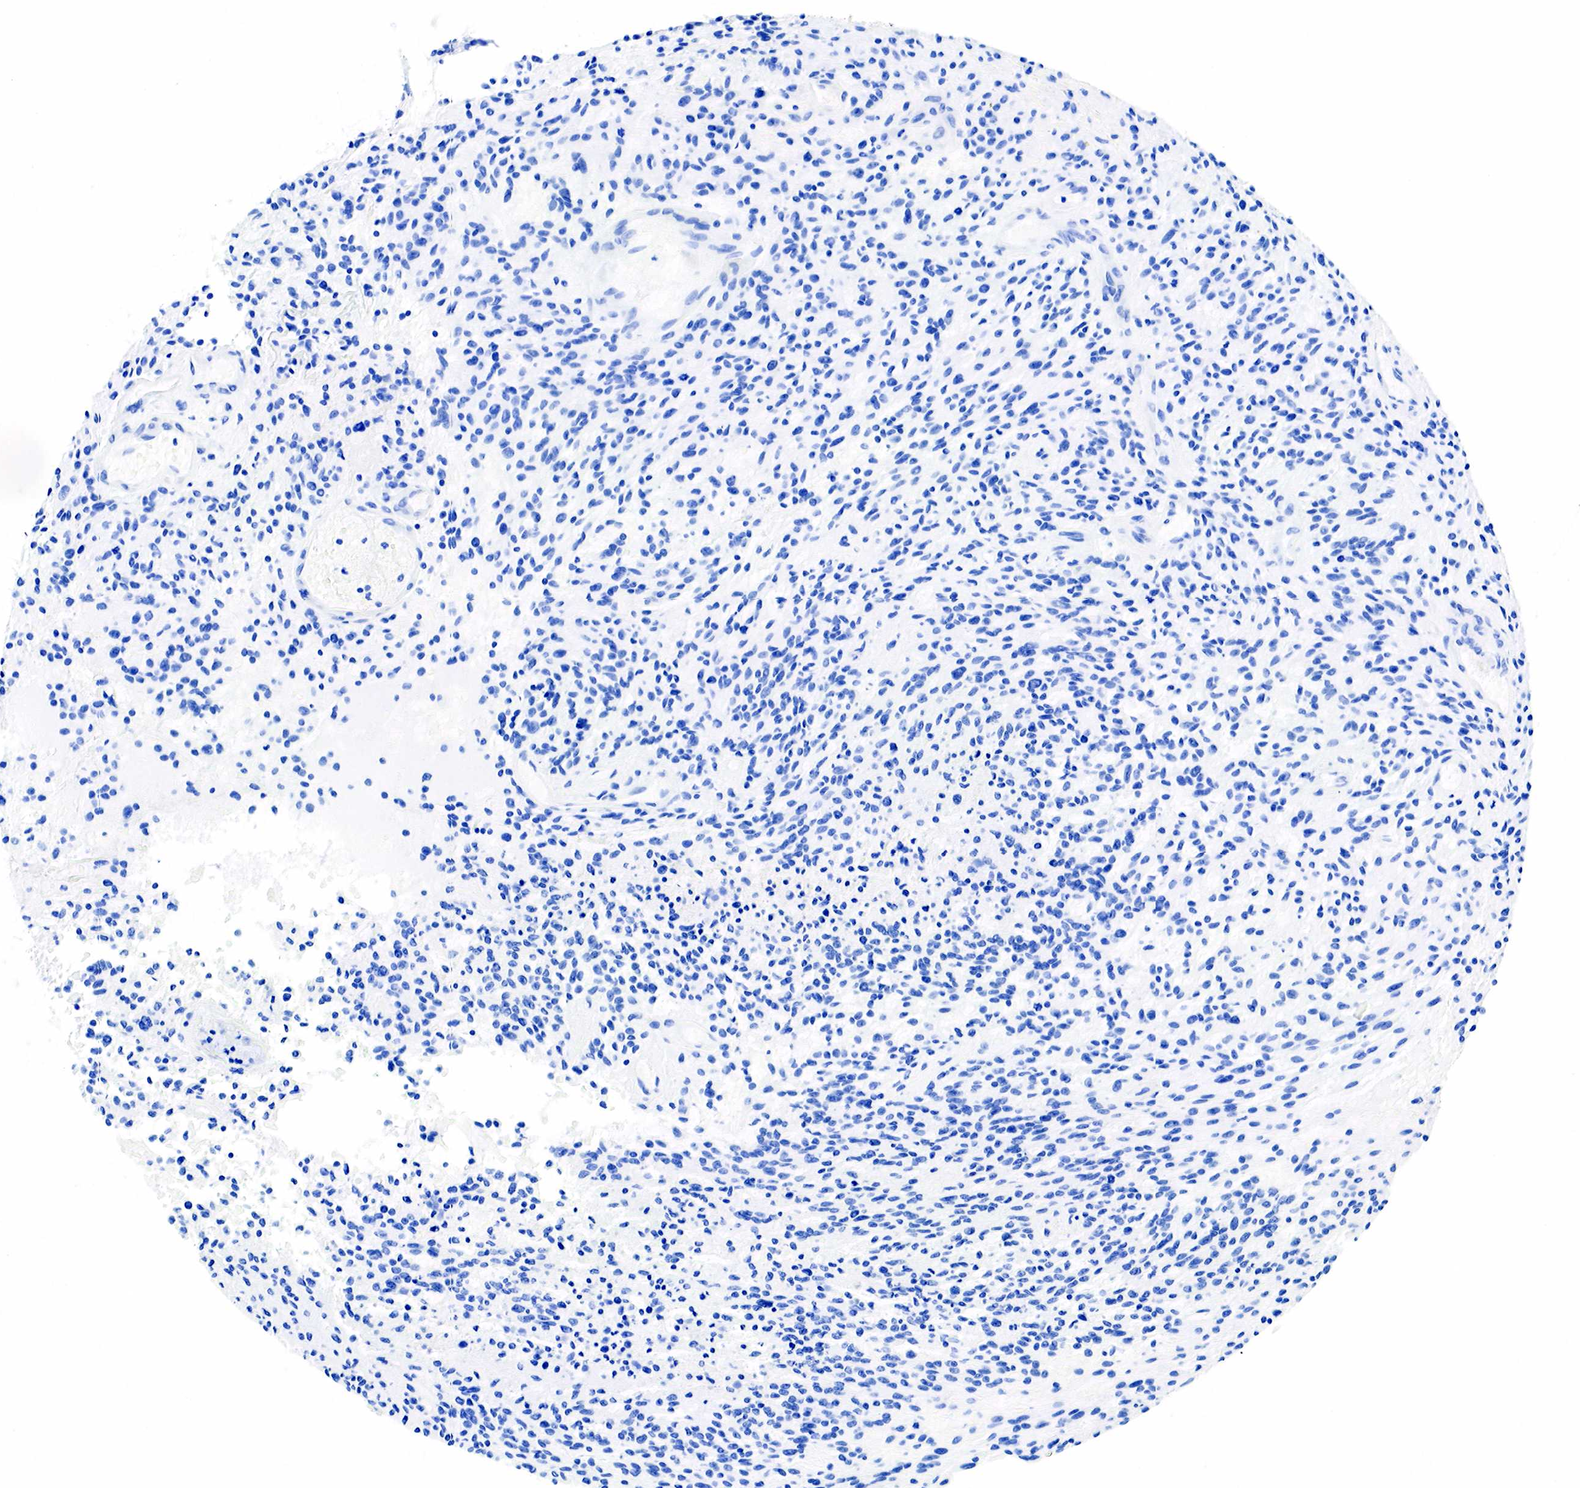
{"staining": {"intensity": "negative", "quantity": "none", "location": "none"}, "tissue": "glioma", "cell_type": "Tumor cells", "image_type": "cancer", "snomed": [{"axis": "morphology", "description": "Glioma, malignant, High grade"}, {"axis": "topography", "description": "Brain"}], "caption": "This is a micrograph of immunohistochemistry staining of glioma, which shows no expression in tumor cells.", "gene": "ESR1", "patient": {"sex": "female", "age": 13}}